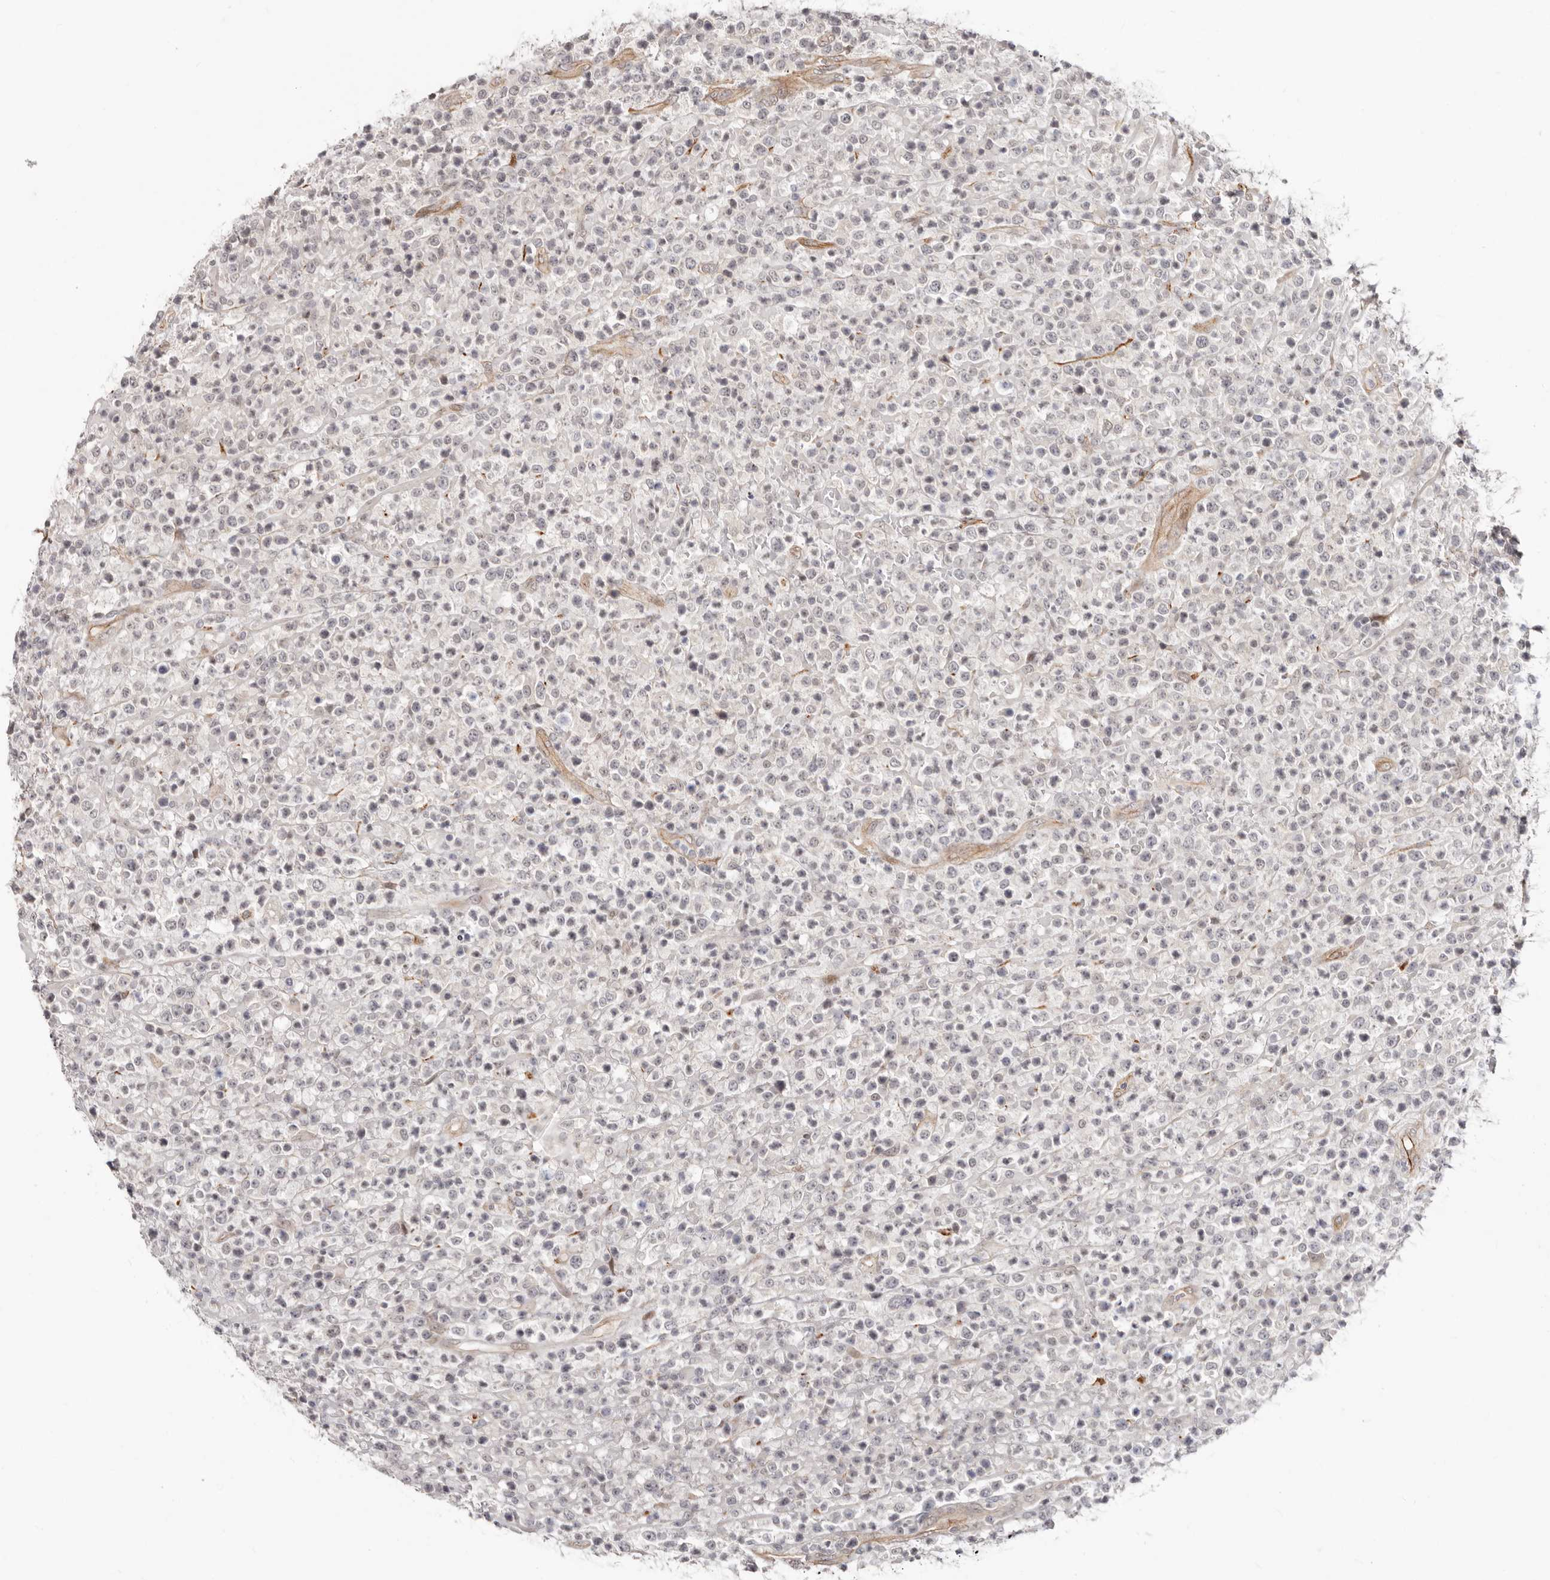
{"staining": {"intensity": "negative", "quantity": "none", "location": "none"}, "tissue": "lymphoma", "cell_type": "Tumor cells", "image_type": "cancer", "snomed": [{"axis": "morphology", "description": "Malignant lymphoma, non-Hodgkin's type, High grade"}, {"axis": "topography", "description": "Colon"}], "caption": "High-grade malignant lymphoma, non-Hodgkin's type stained for a protein using IHC exhibits no expression tumor cells.", "gene": "SZT2", "patient": {"sex": "female", "age": 53}}